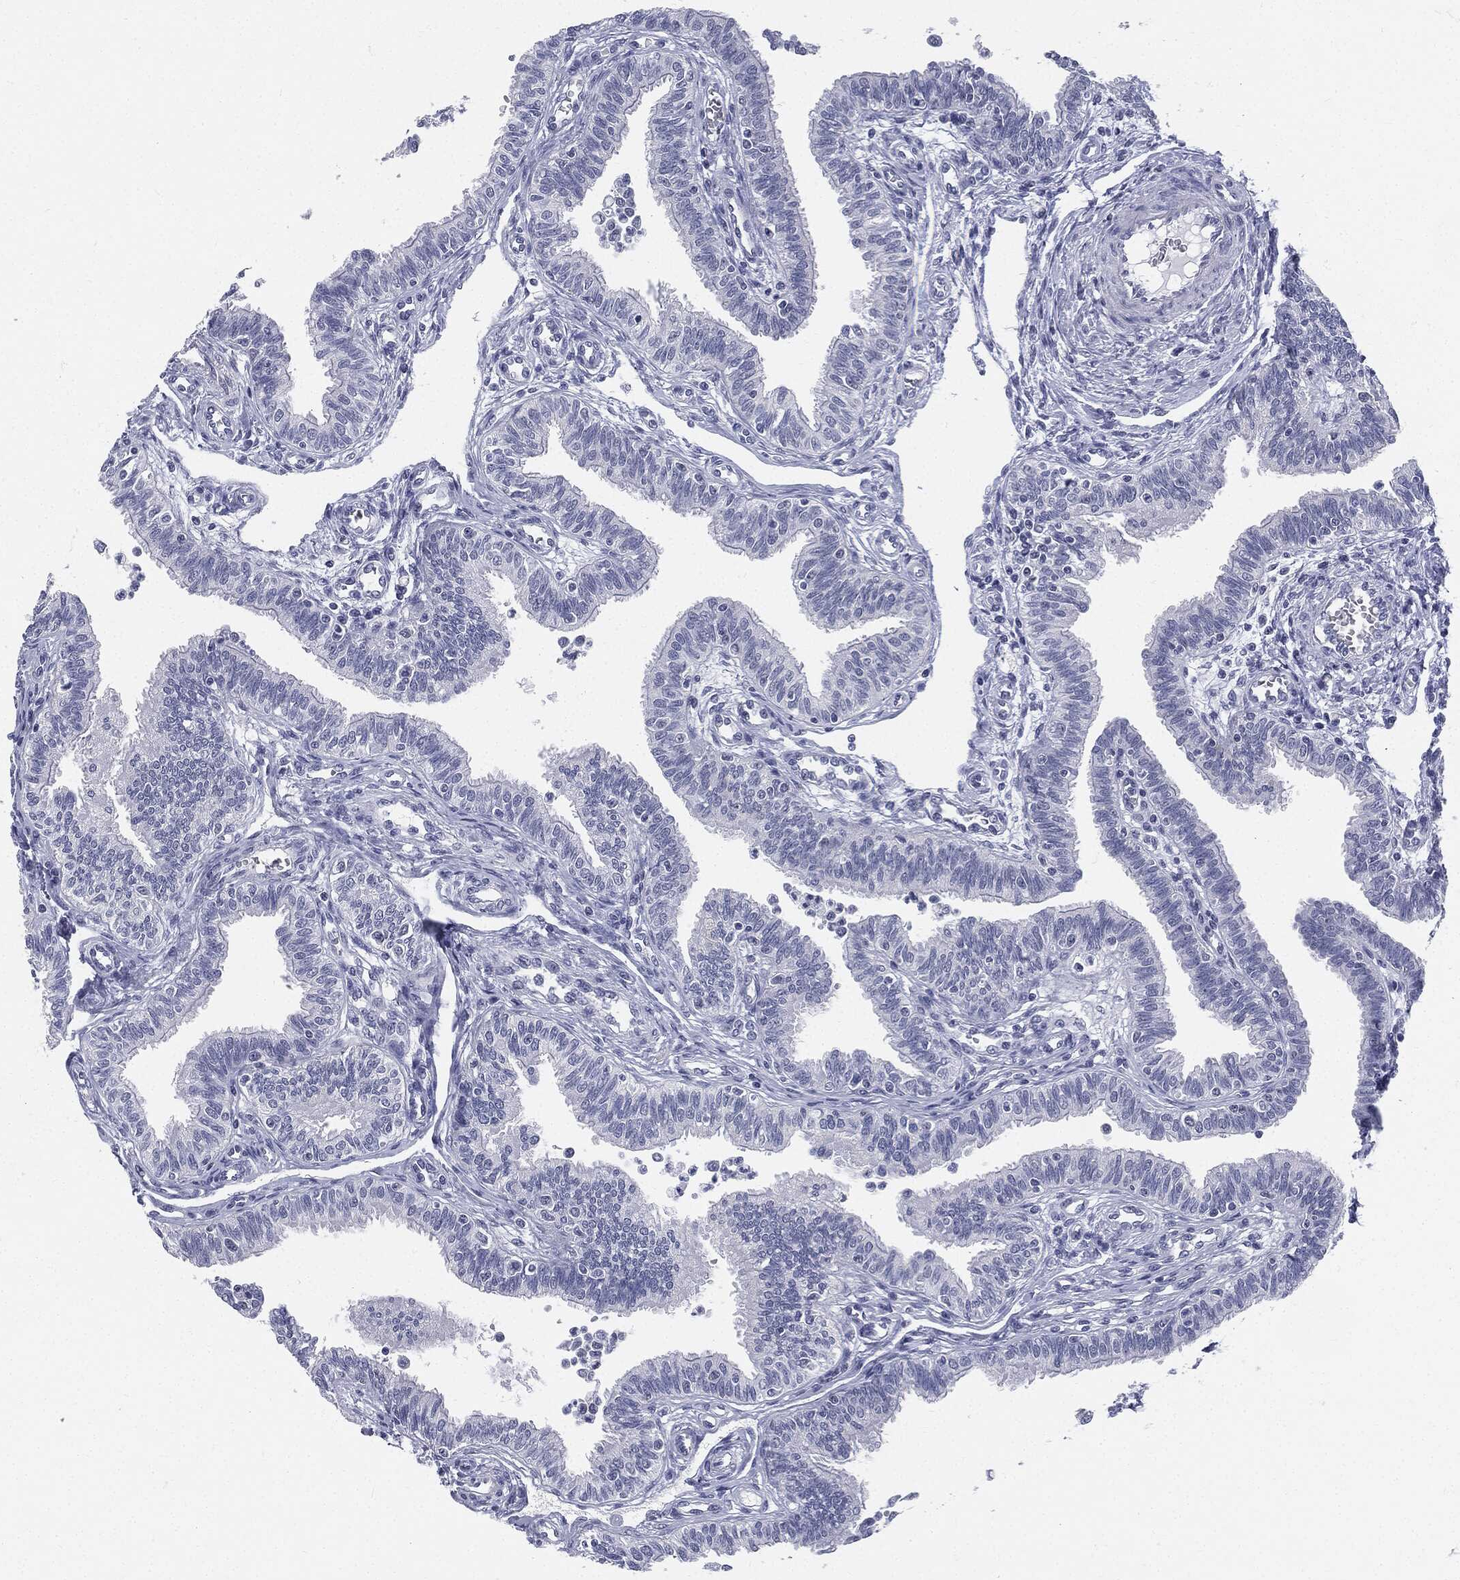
{"staining": {"intensity": "negative", "quantity": "none", "location": "none"}, "tissue": "fallopian tube", "cell_type": "Glandular cells", "image_type": "normal", "snomed": [{"axis": "morphology", "description": "Normal tissue, NOS"}, {"axis": "topography", "description": "Fallopian tube"}], "caption": "Immunohistochemical staining of benign fallopian tube shows no significant positivity in glandular cells. The staining is performed using DAB (3,3'-diaminobenzidine) brown chromogen with nuclei counter-stained in using hematoxylin.", "gene": "MLLT10", "patient": {"sex": "female", "age": 36}}